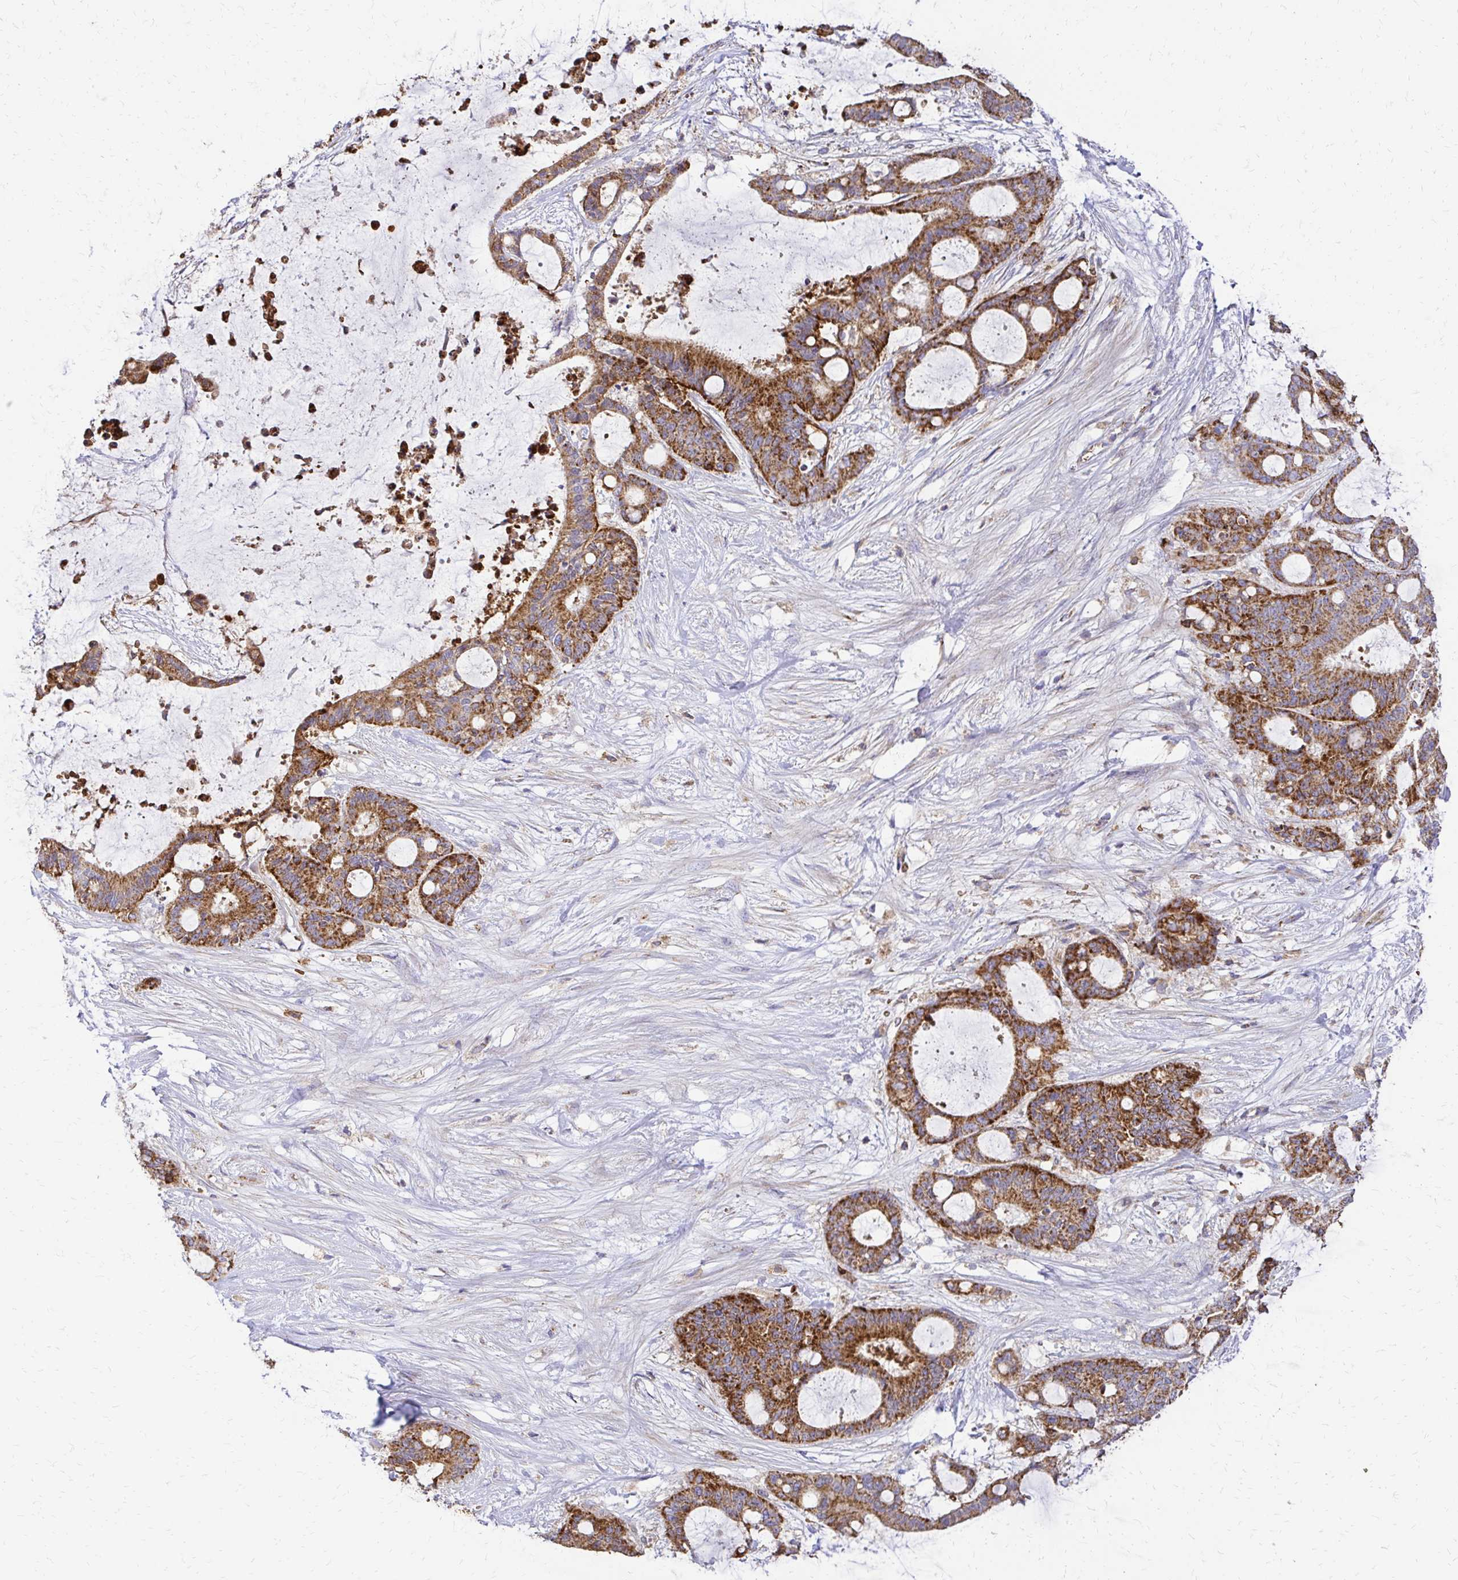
{"staining": {"intensity": "moderate", "quantity": ">75%", "location": "cytoplasmic/membranous"}, "tissue": "liver cancer", "cell_type": "Tumor cells", "image_type": "cancer", "snomed": [{"axis": "morphology", "description": "Normal tissue, NOS"}, {"axis": "morphology", "description": "Cholangiocarcinoma"}, {"axis": "topography", "description": "Liver"}, {"axis": "topography", "description": "Peripheral nerve tissue"}], "caption": "This image shows immunohistochemistry (IHC) staining of cholangiocarcinoma (liver), with medium moderate cytoplasmic/membranous positivity in approximately >75% of tumor cells.", "gene": "MRPL13", "patient": {"sex": "female", "age": 73}}